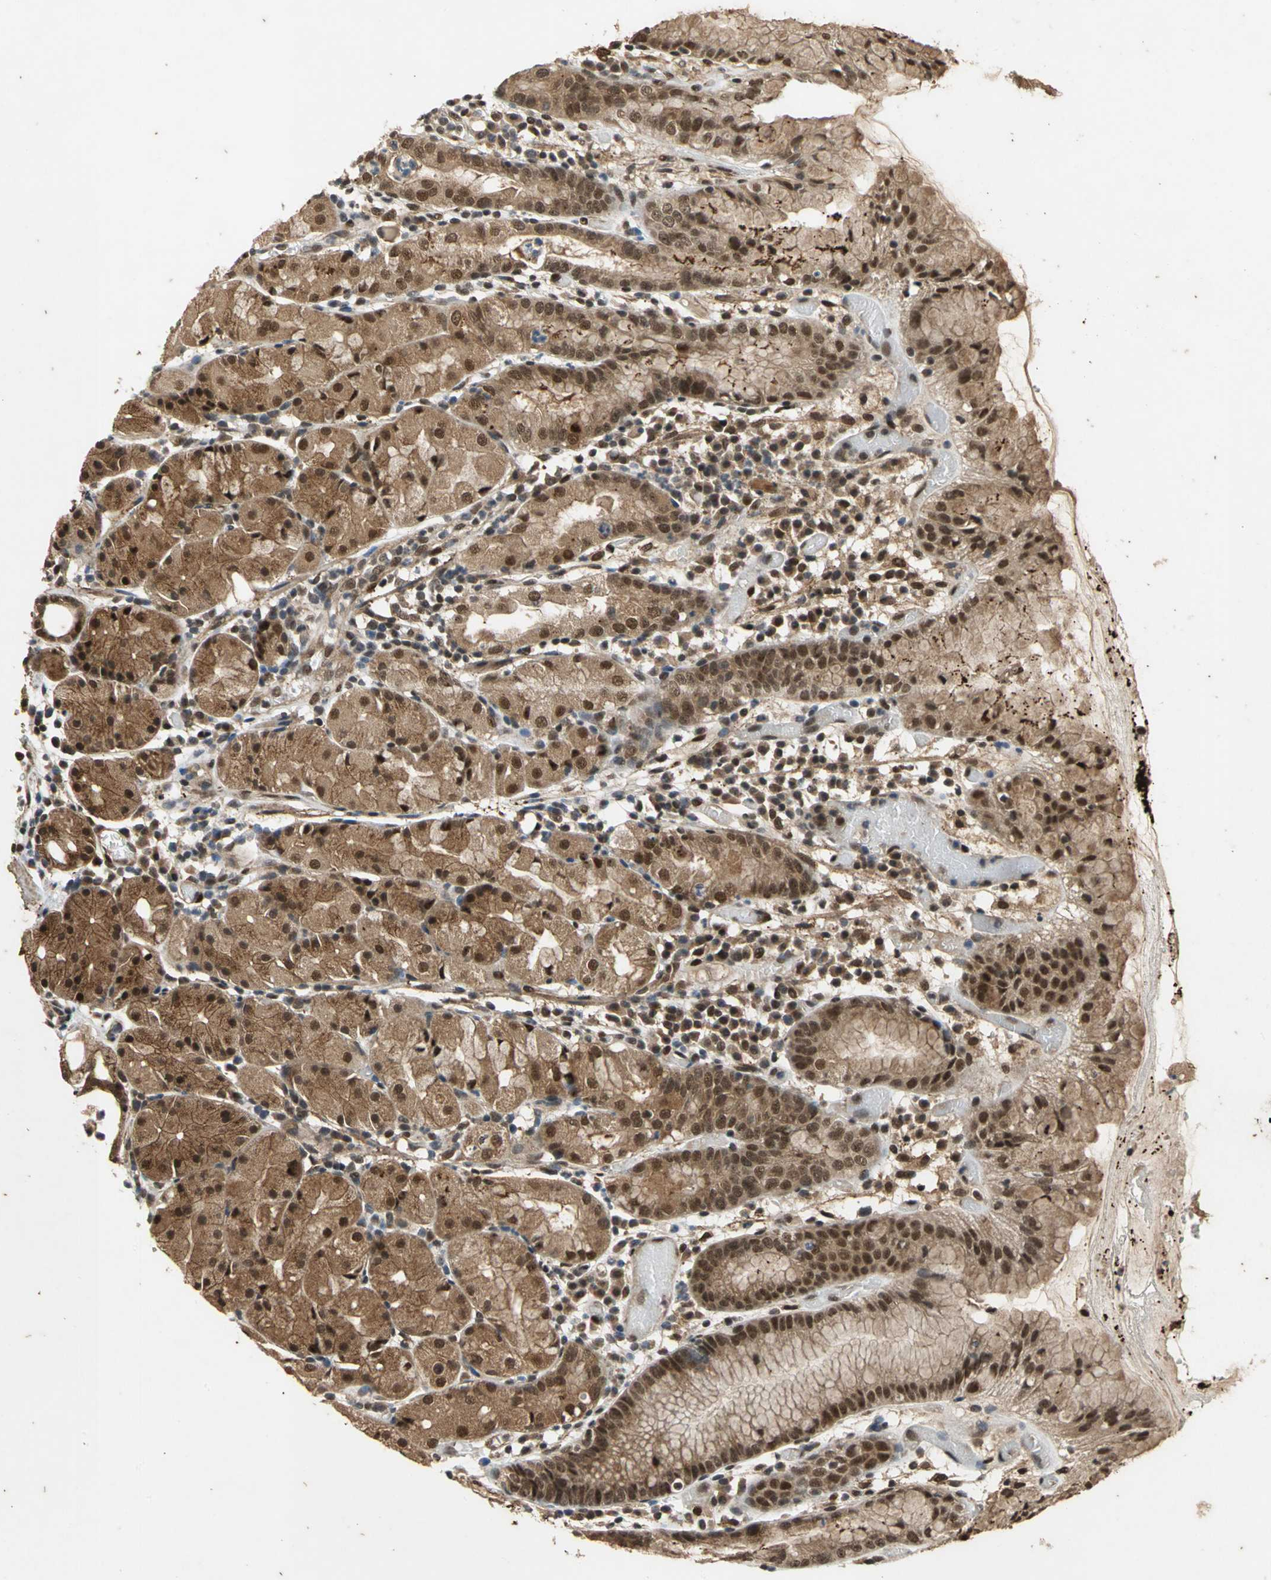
{"staining": {"intensity": "moderate", "quantity": "25%-75%", "location": "cytoplasmic/membranous"}, "tissue": "stomach", "cell_type": "Glandular cells", "image_type": "normal", "snomed": [{"axis": "morphology", "description": "Normal tissue, NOS"}, {"axis": "topography", "description": "Stomach"}, {"axis": "topography", "description": "Stomach, lower"}], "caption": "Moderate cytoplasmic/membranous staining is seen in approximately 25%-75% of glandular cells in benign stomach.", "gene": "NOTCH3", "patient": {"sex": "female", "age": 75}}